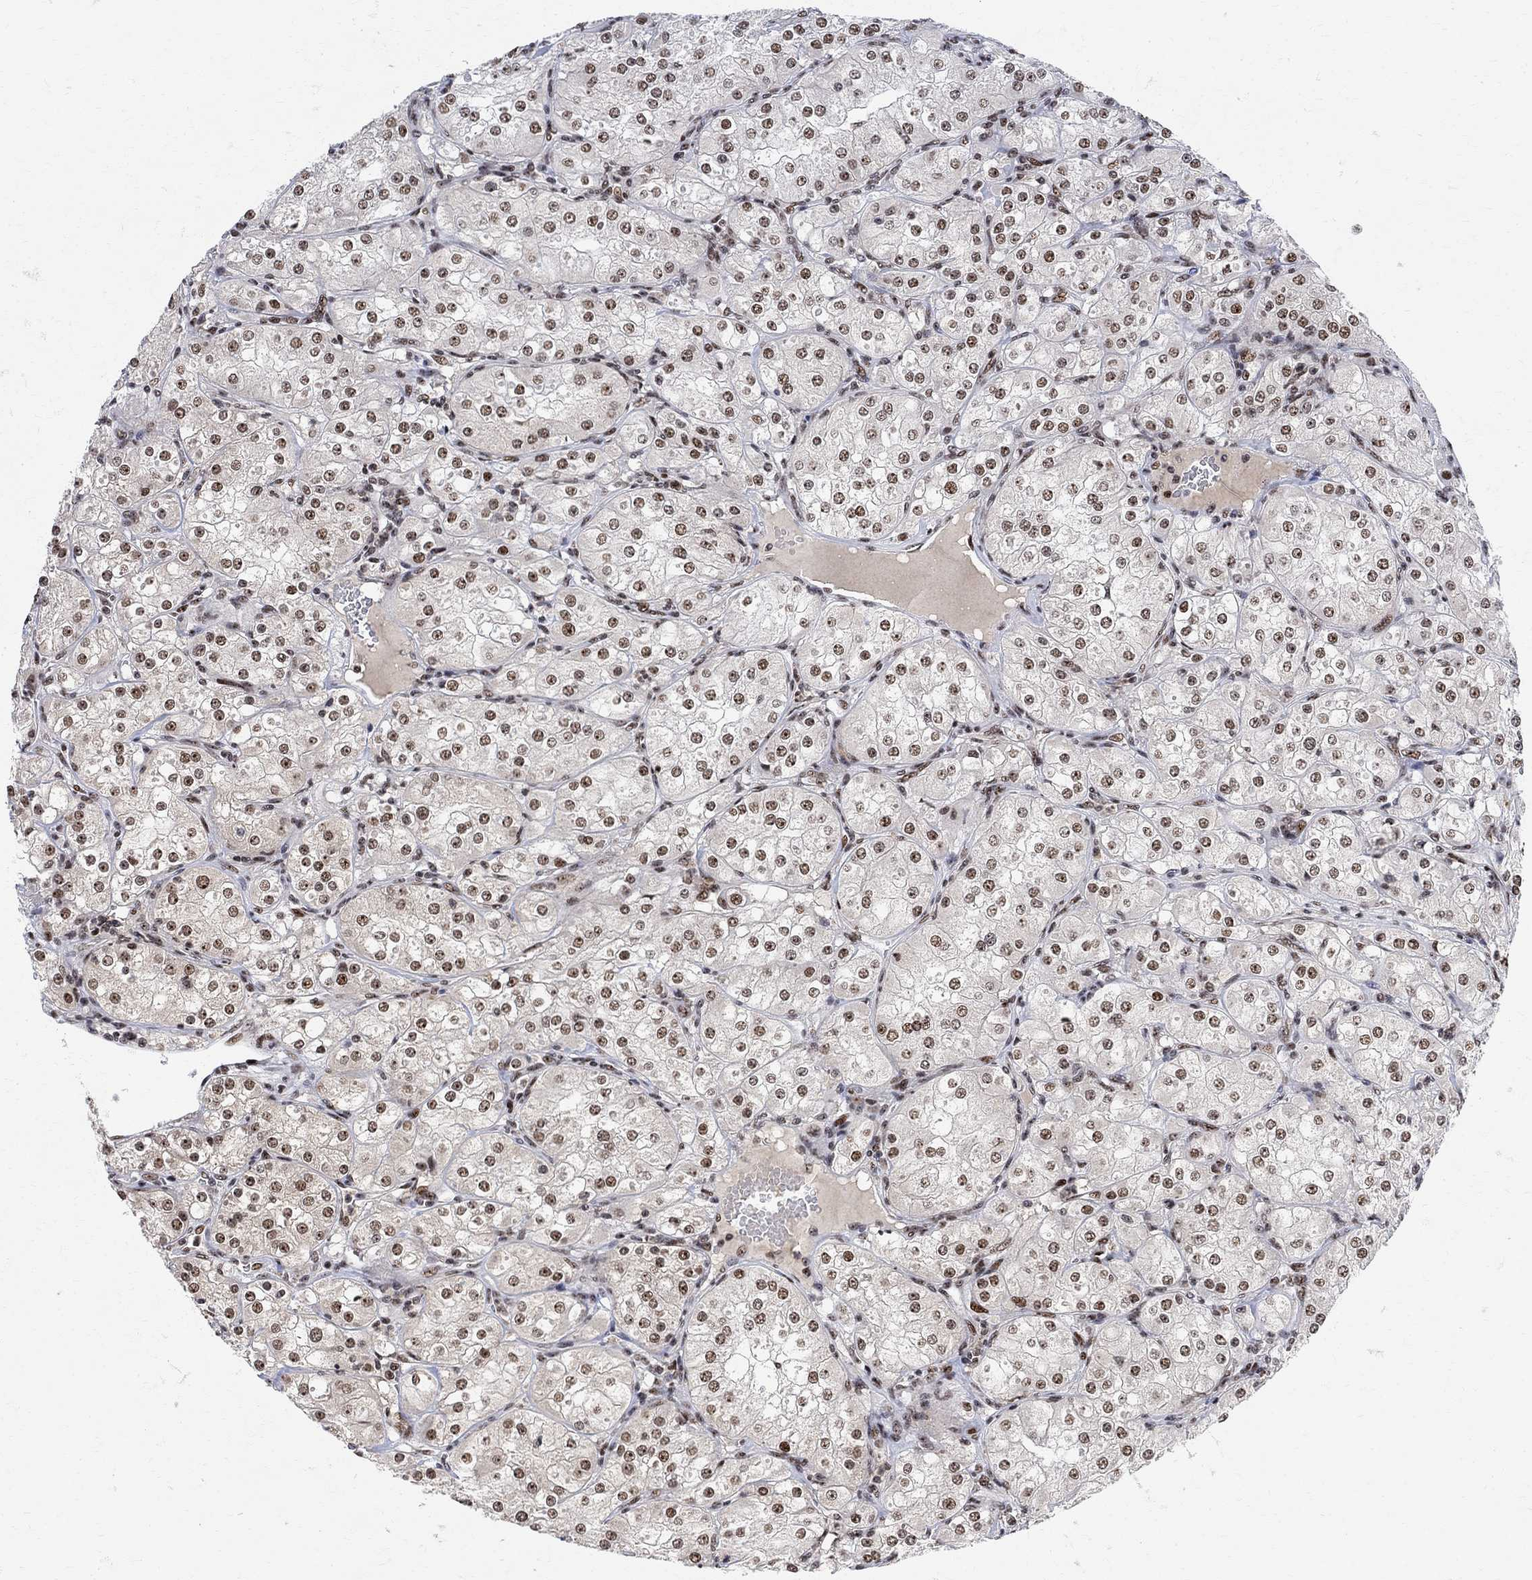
{"staining": {"intensity": "moderate", "quantity": "25%-75%", "location": "nuclear"}, "tissue": "renal cancer", "cell_type": "Tumor cells", "image_type": "cancer", "snomed": [{"axis": "morphology", "description": "Adenocarcinoma, NOS"}, {"axis": "topography", "description": "Kidney"}], "caption": "A photomicrograph of human renal cancer (adenocarcinoma) stained for a protein demonstrates moderate nuclear brown staining in tumor cells. The staining was performed using DAB to visualize the protein expression in brown, while the nuclei were stained in blue with hematoxylin (Magnification: 20x).", "gene": "E4F1", "patient": {"sex": "male", "age": 77}}